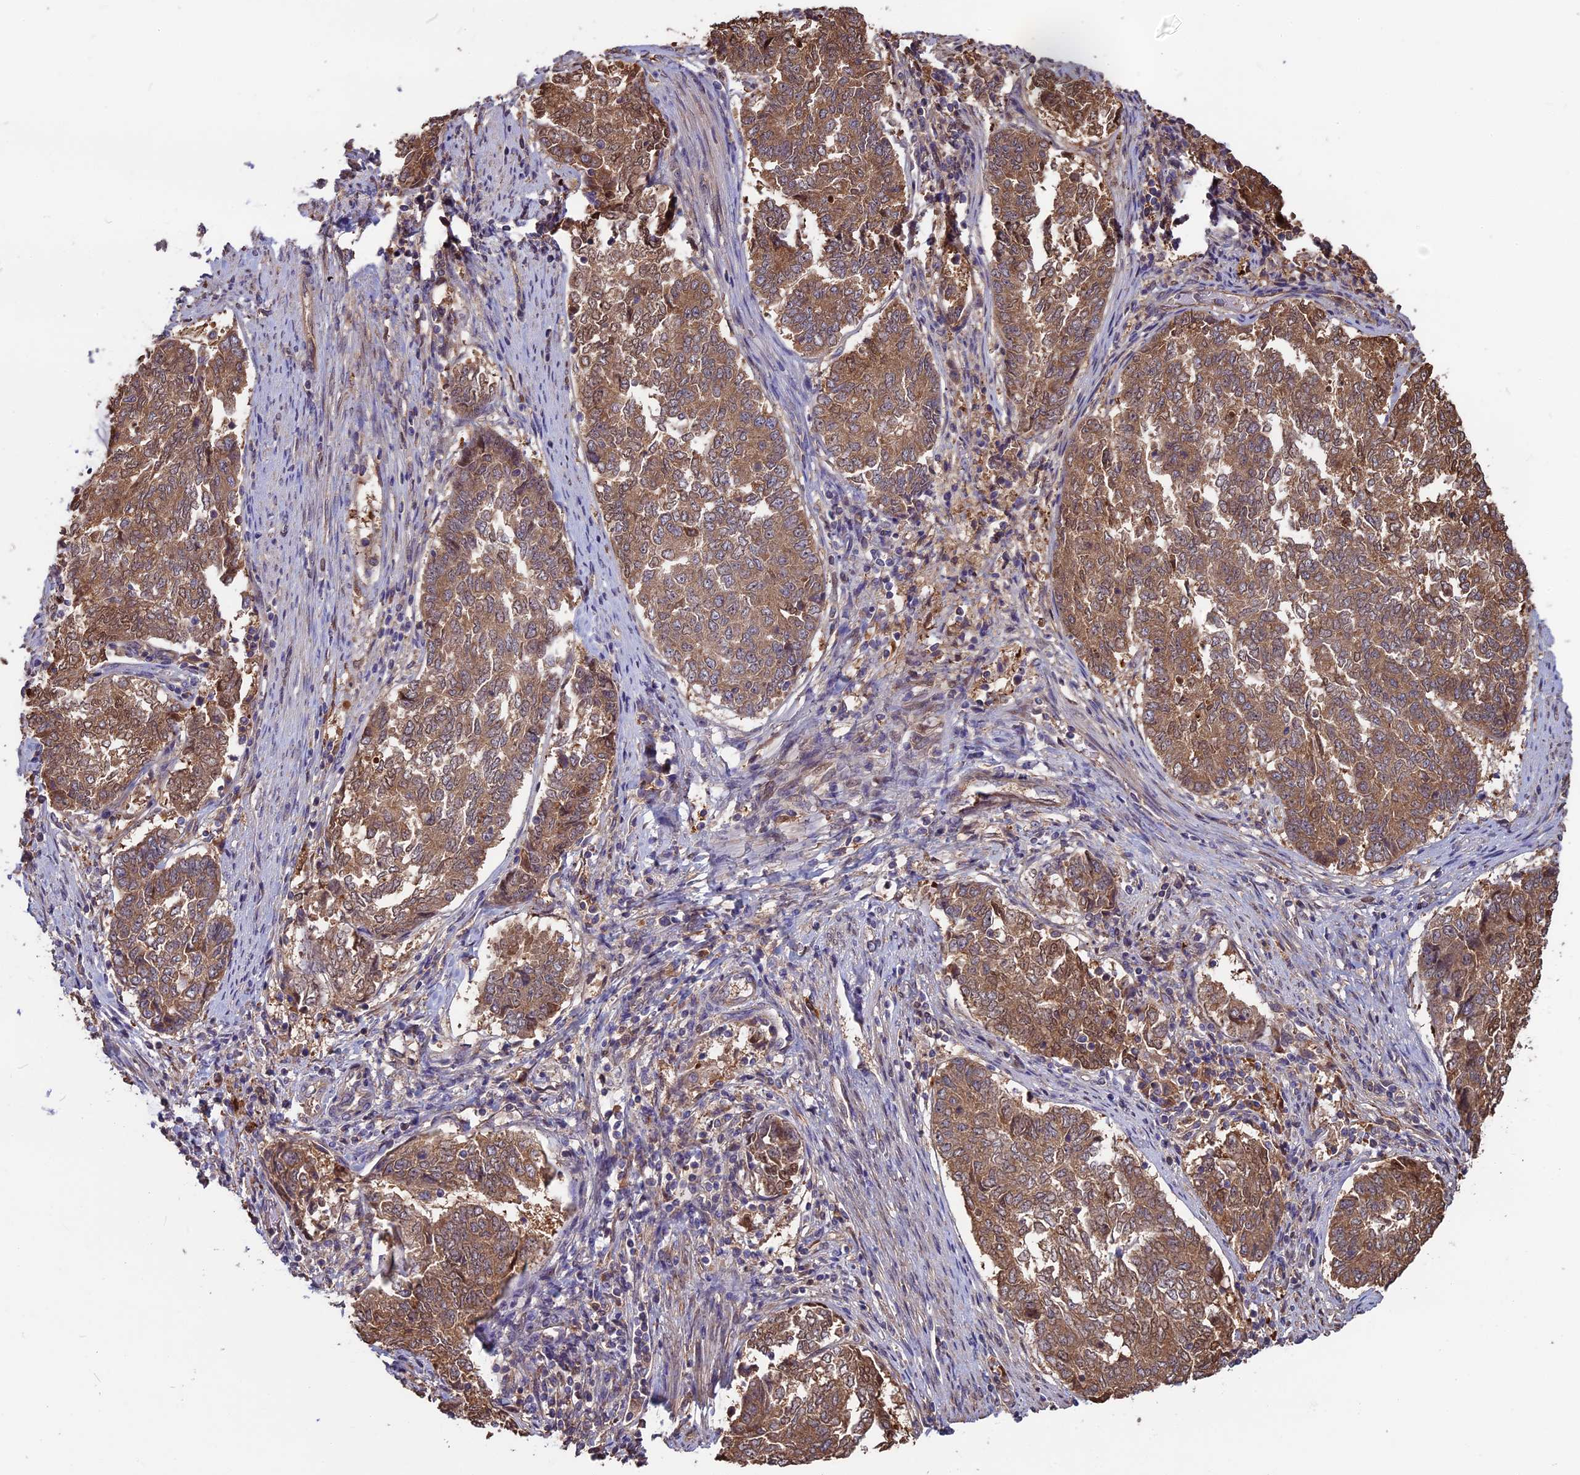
{"staining": {"intensity": "moderate", "quantity": ">75%", "location": "cytoplasmic/membranous"}, "tissue": "endometrial cancer", "cell_type": "Tumor cells", "image_type": "cancer", "snomed": [{"axis": "morphology", "description": "Adenocarcinoma, NOS"}, {"axis": "topography", "description": "Endometrium"}], "caption": "An image showing moderate cytoplasmic/membranous staining in approximately >75% of tumor cells in endometrial cancer, as visualized by brown immunohistochemical staining.", "gene": "VWA3A", "patient": {"sex": "female", "age": 80}}